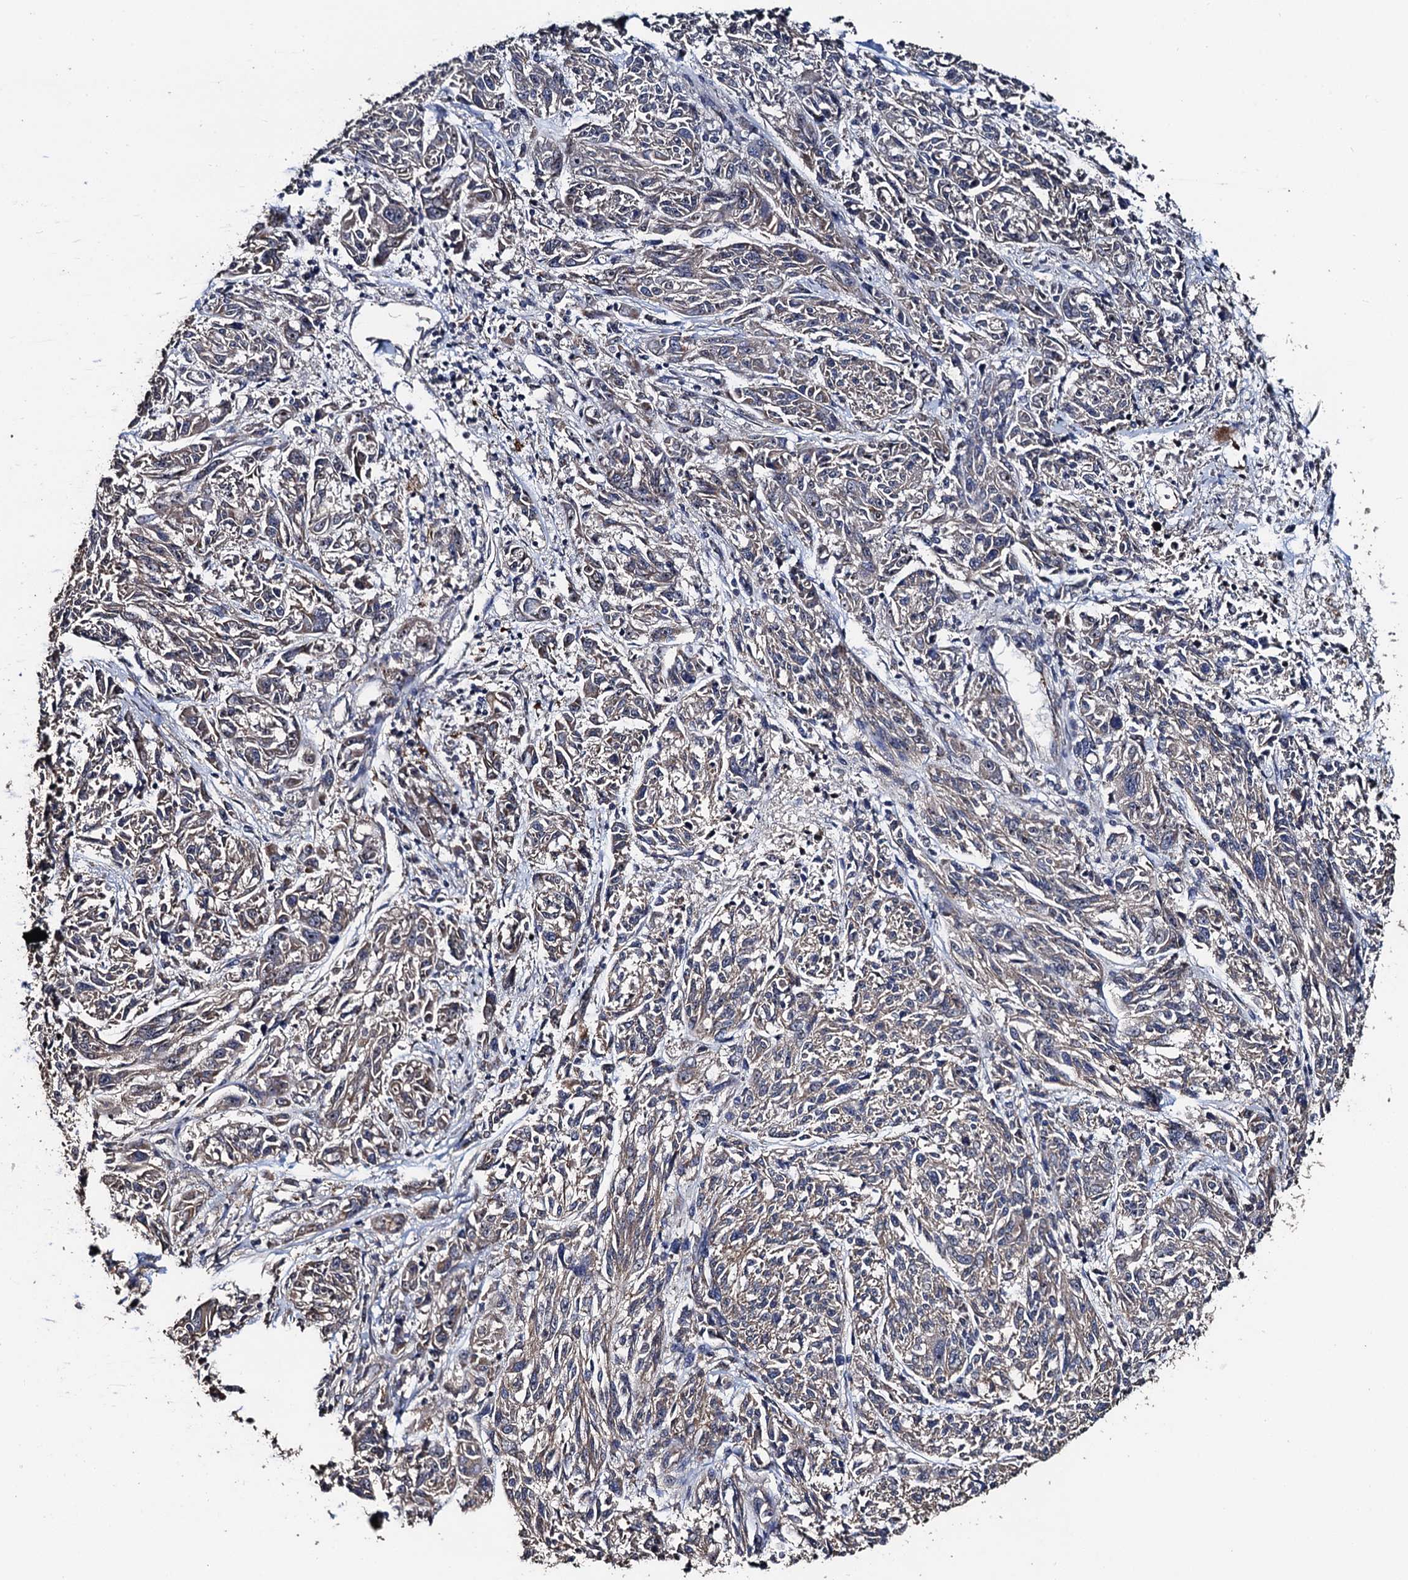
{"staining": {"intensity": "weak", "quantity": "25%-75%", "location": "cytoplasmic/membranous"}, "tissue": "melanoma", "cell_type": "Tumor cells", "image_type": "cancer", "snomed": [{"axis": "morphology", "description": "Malignant melanoma, NOS"}, {"axis": "topography", "description": "Skin"}], "caption": "Immunohistochemistry (IHC) of melanoma shows low levels of weak cytoplasmic/membranous staining in about 25%-75% of tumor cells.", "gene": "PPTC7", "patient": {"sex": "male", "age": 53}}